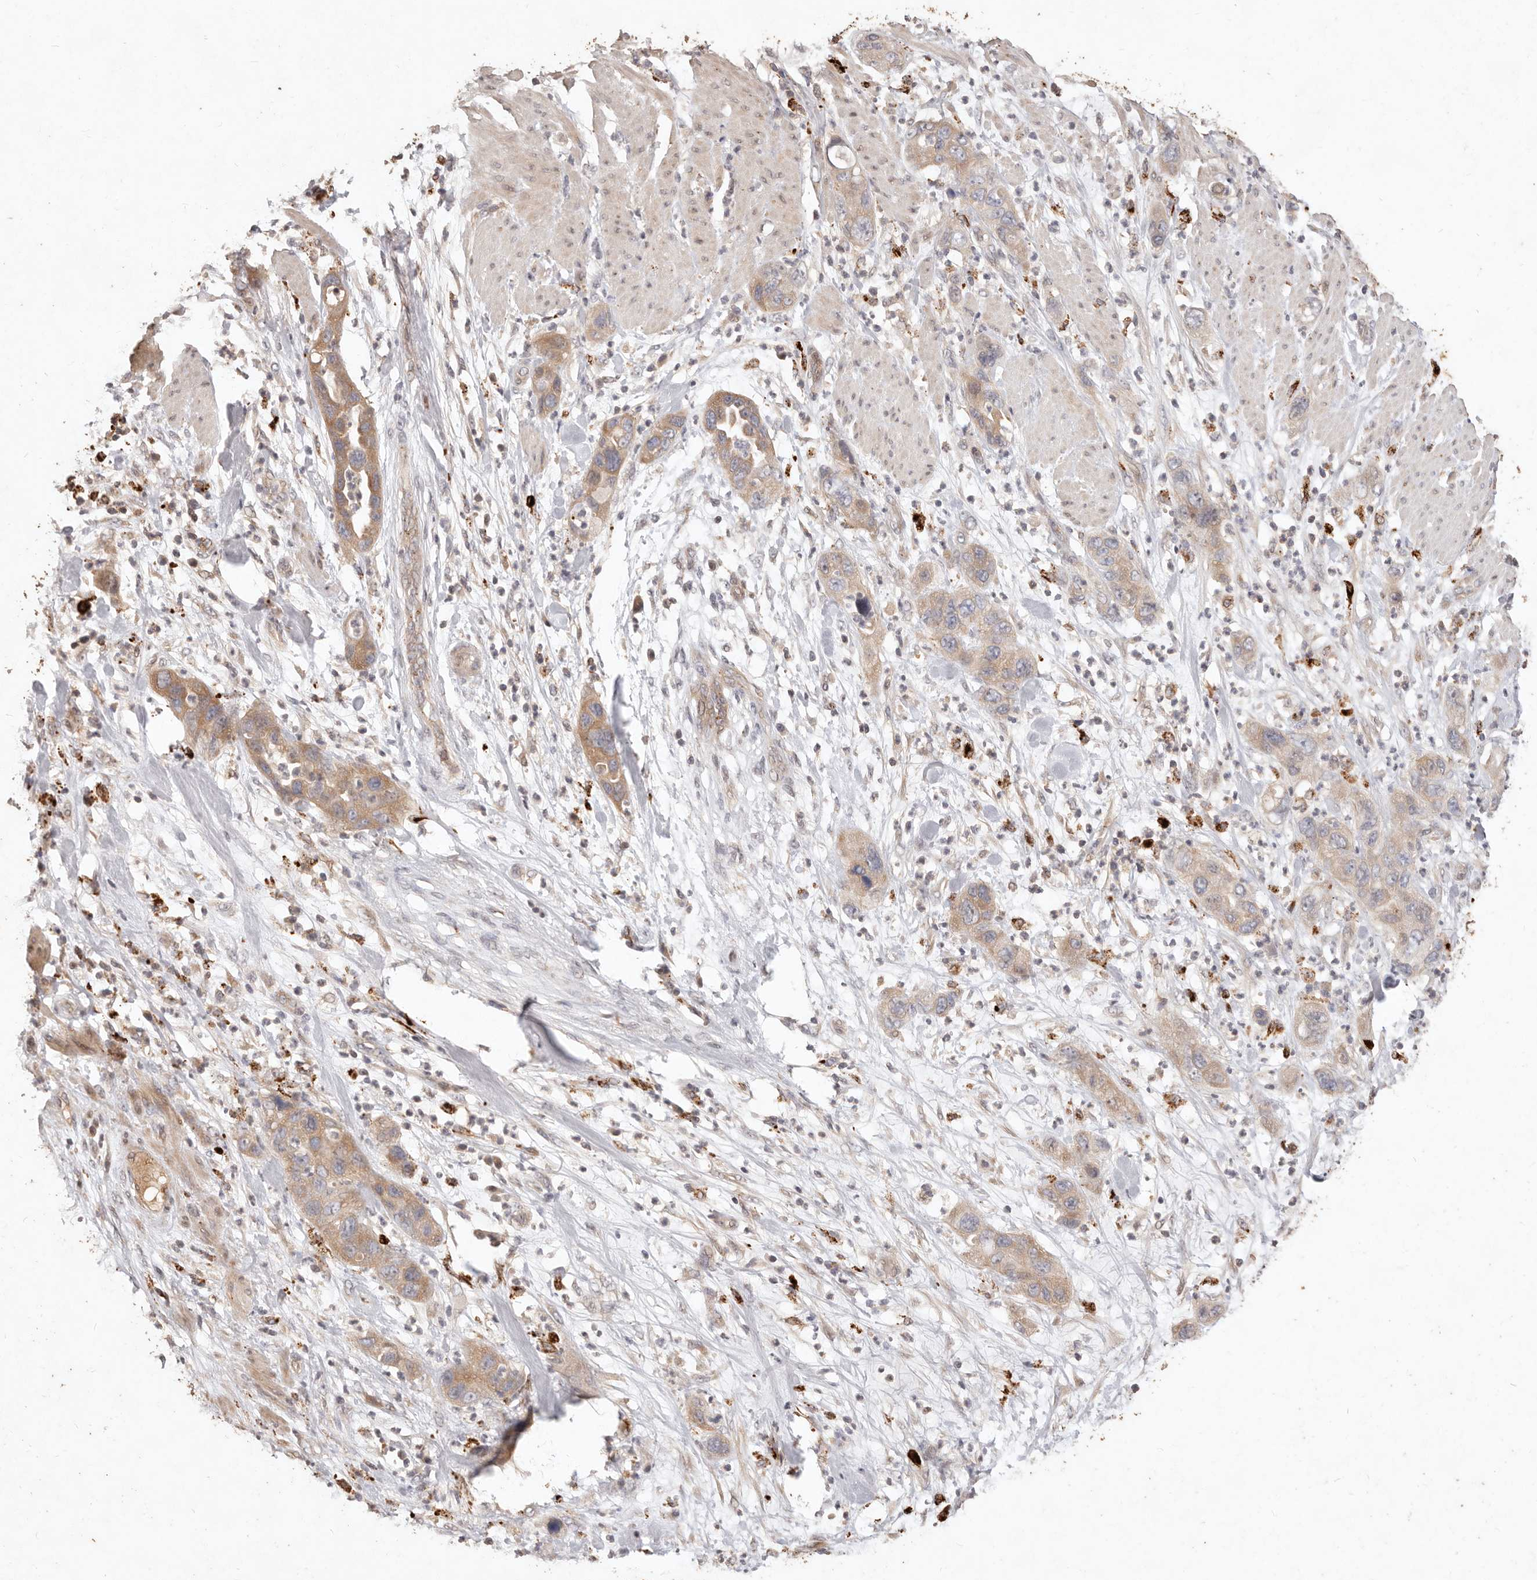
{"staining": {"intensity": "moderate", "quantity": ">75%", "location": "cytoplasmic/membranous"}, "tissue": "pancreatic cancer", "cell_type": "Tumor cells", "image_type": "cancer", "snomed": [{"axis": "morphology", "description": "Adenocarcinoma, NOS"}, {"axis": "topography", "description": "Pancreas"}], "caption": "Protein expression analysis of pancreatic cancer displays moderate cytoplasmic/membranous expression in about >75% of tumor cells. (brown staining indicates protein expression, while blue staining denotes nuclei).", "gene": "KIF9", "patient": {"sex": "female", "age": 71}}